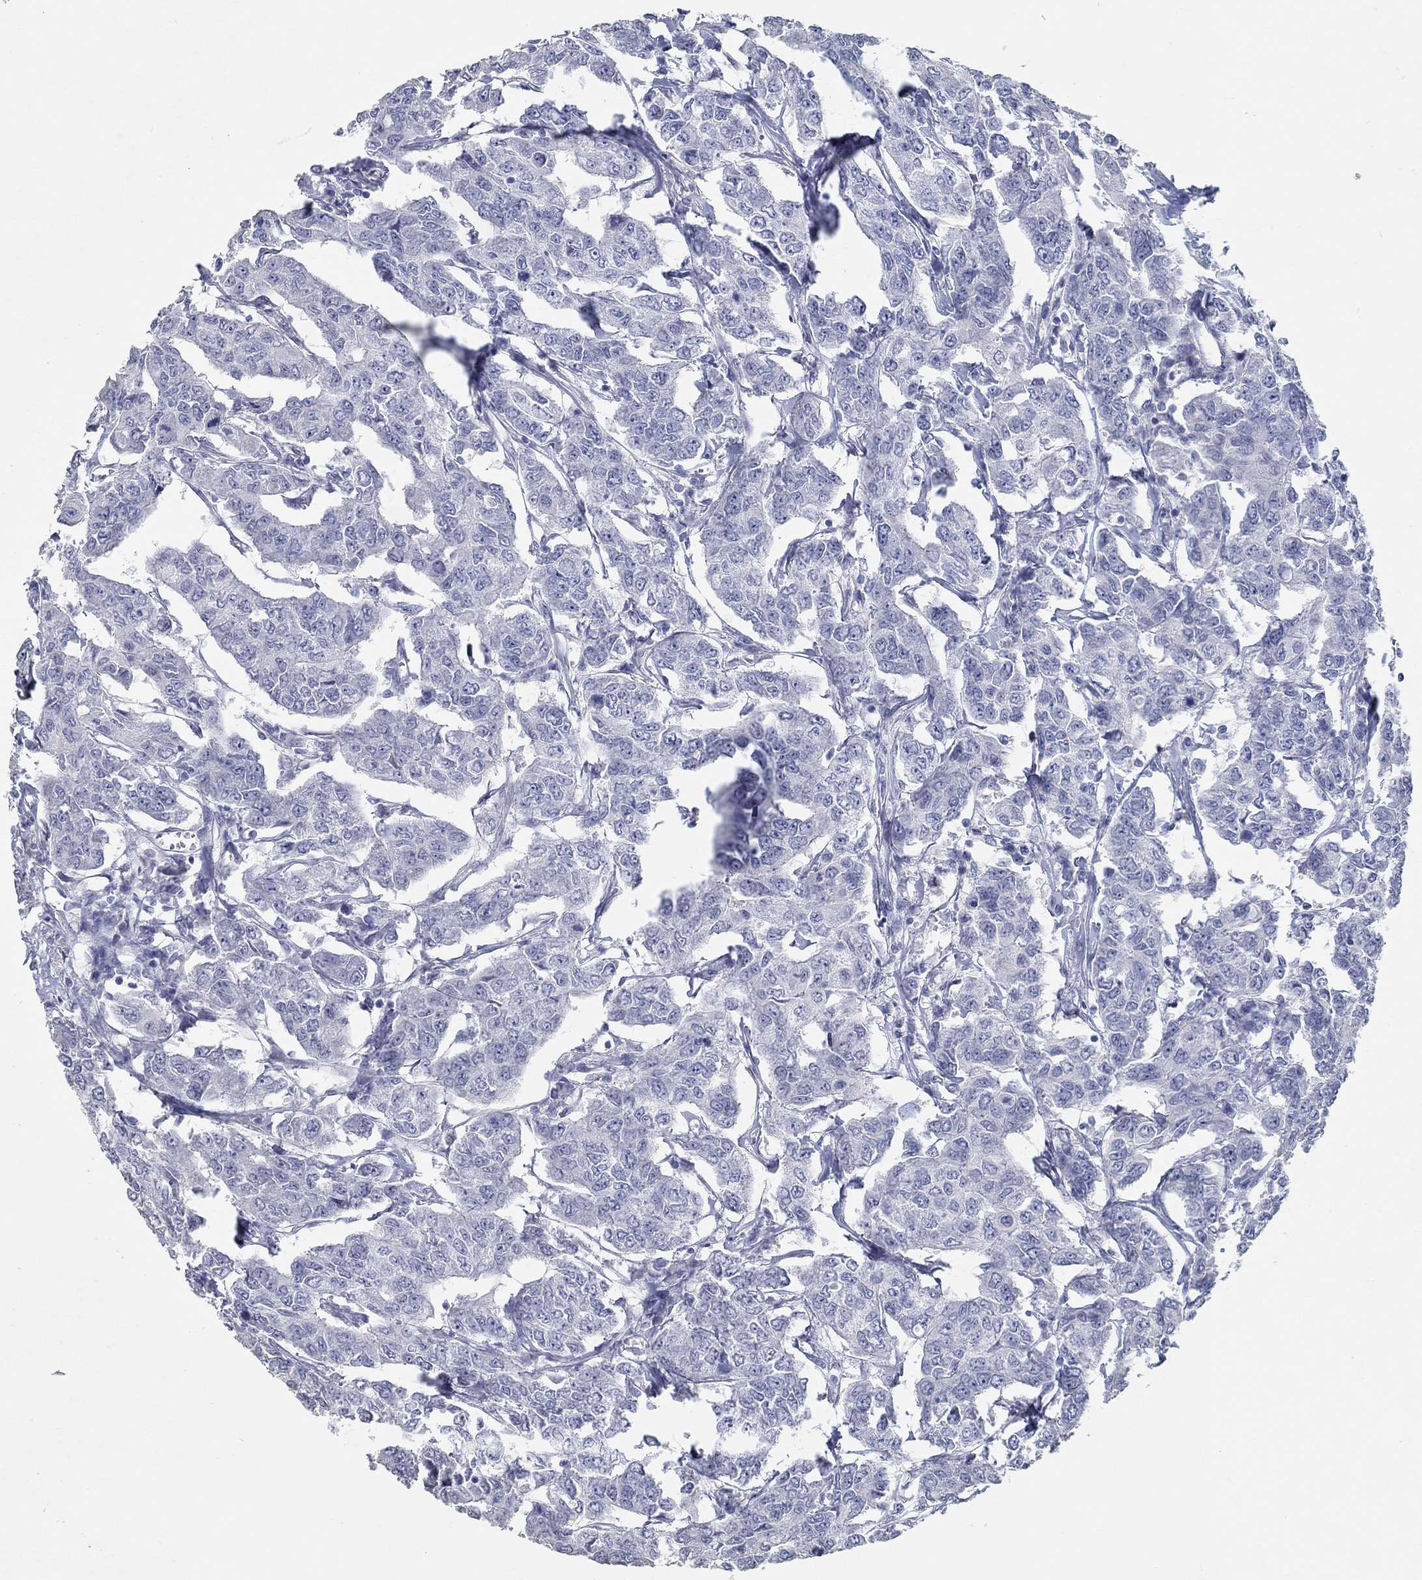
{"staining": {"intensity": "negative", "quantity": "none", "location": "none"}, "tissue": "breast cancer", "cell_type": "Tumor cells", "image_type": "cancer", "snomed": [{"axis": "morphology", "description": "Duct carcinoma"}, {"axis": "topography", "description": "Breast"}], "caption": "An image of breast cancer (intraductal carcinoma) stained for a protein exhibits no brown staining in tumor cells.", "gene": "NUP155", "patient": {"sex": "female", "age": 88}}